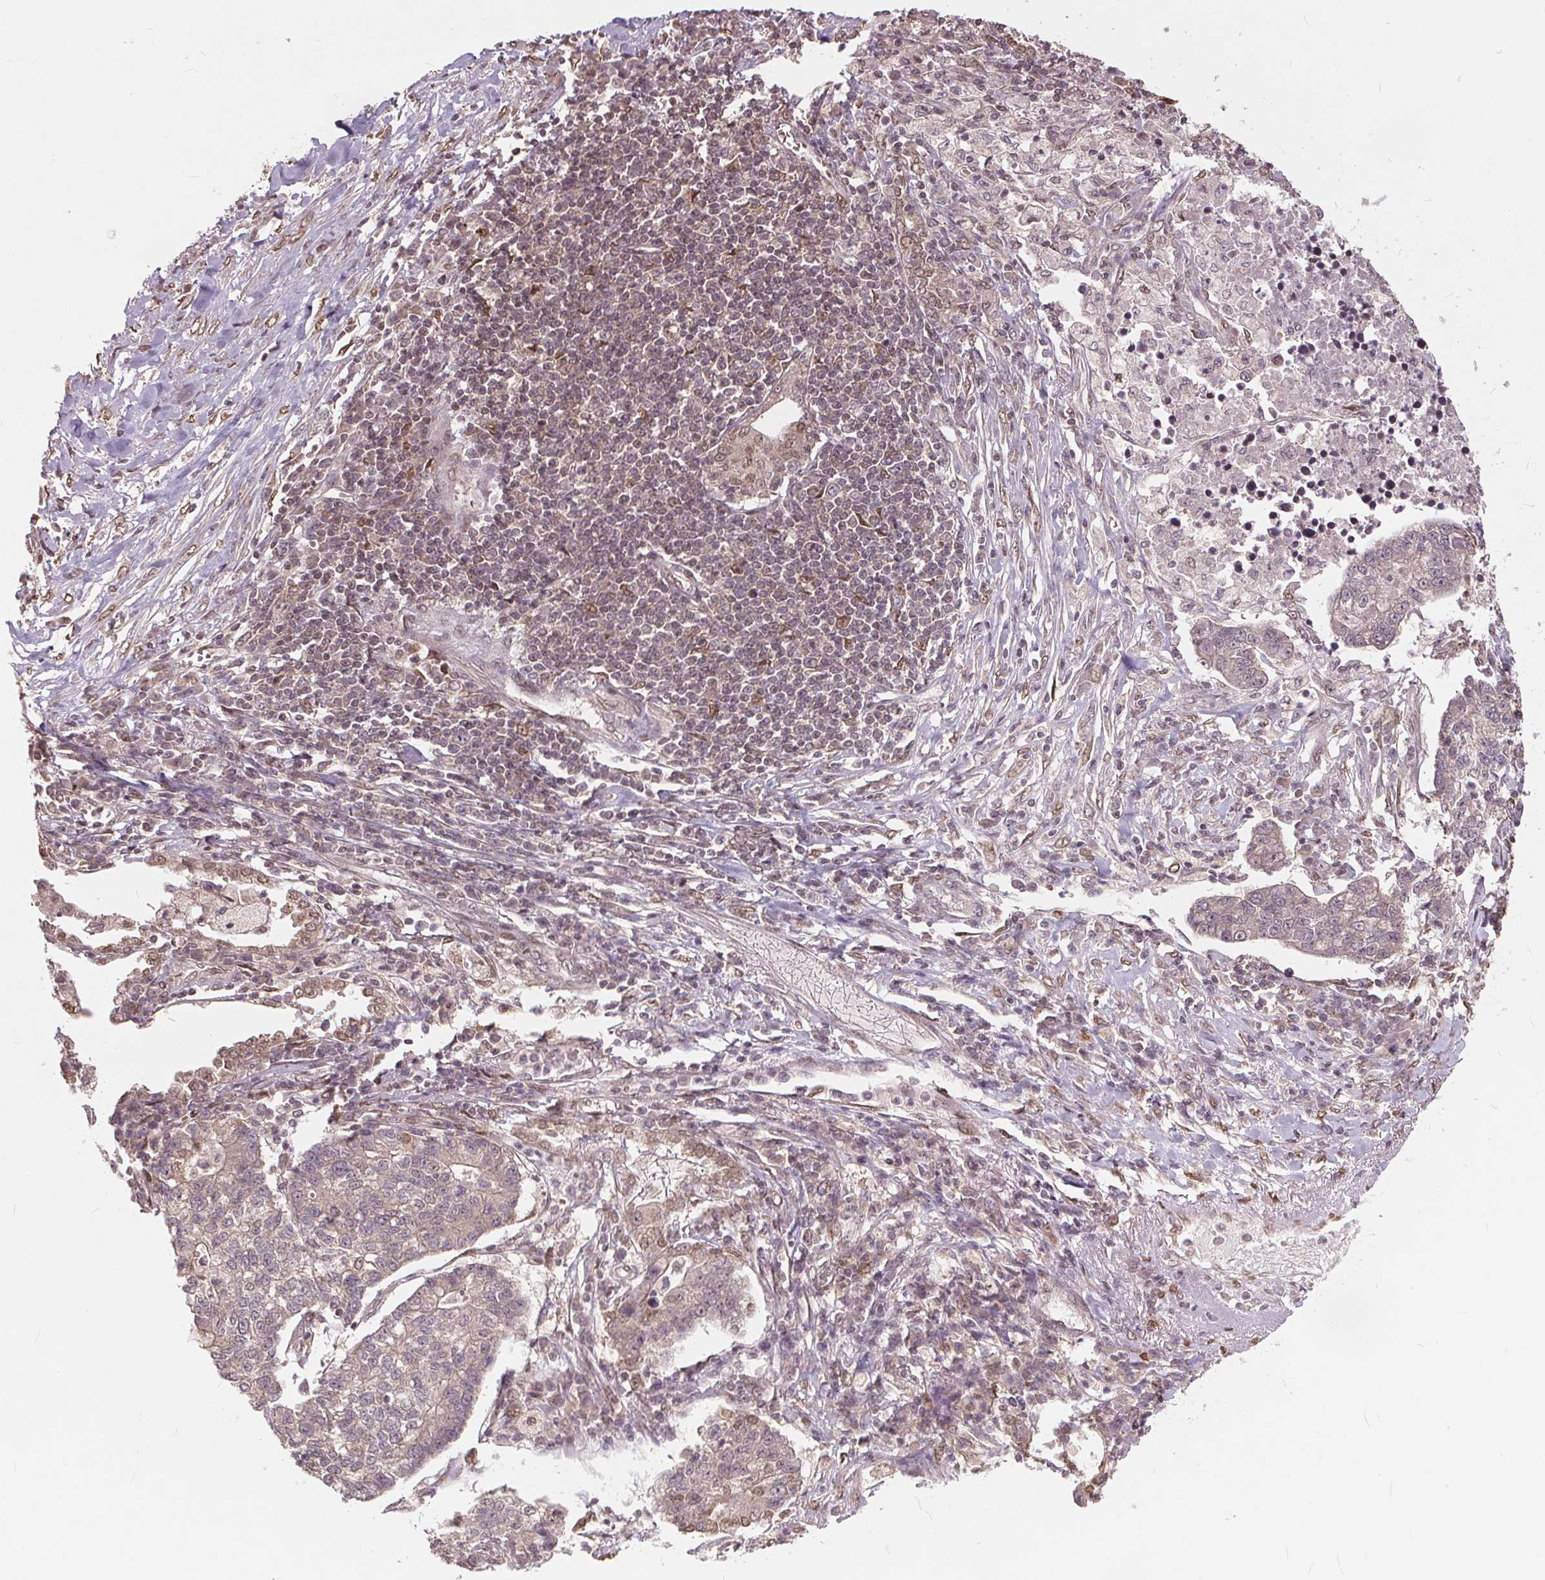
{"staining": {"intensity": "weak", "quantity": "25%-75%", "location": "cytoplasmic/membranous,nuclear"}, "tissue": "lung cancer", "cell_type": "Tumor cells", "image_type": "cancer", "snomed": [{"axis": "morphology", "description": "Adenocarcinoma, NOS"}, {"axis": "topography", "description": "Lung"}], "caption": "This is an image of immunohistochemistry staining of adenocarcinoma (lung), which shows weak staining in the cytoplasmic/membranous and nuclear of tumor cells.", "gene": "HIF1AN", "patient": {"sex": "male", "age": 57}}